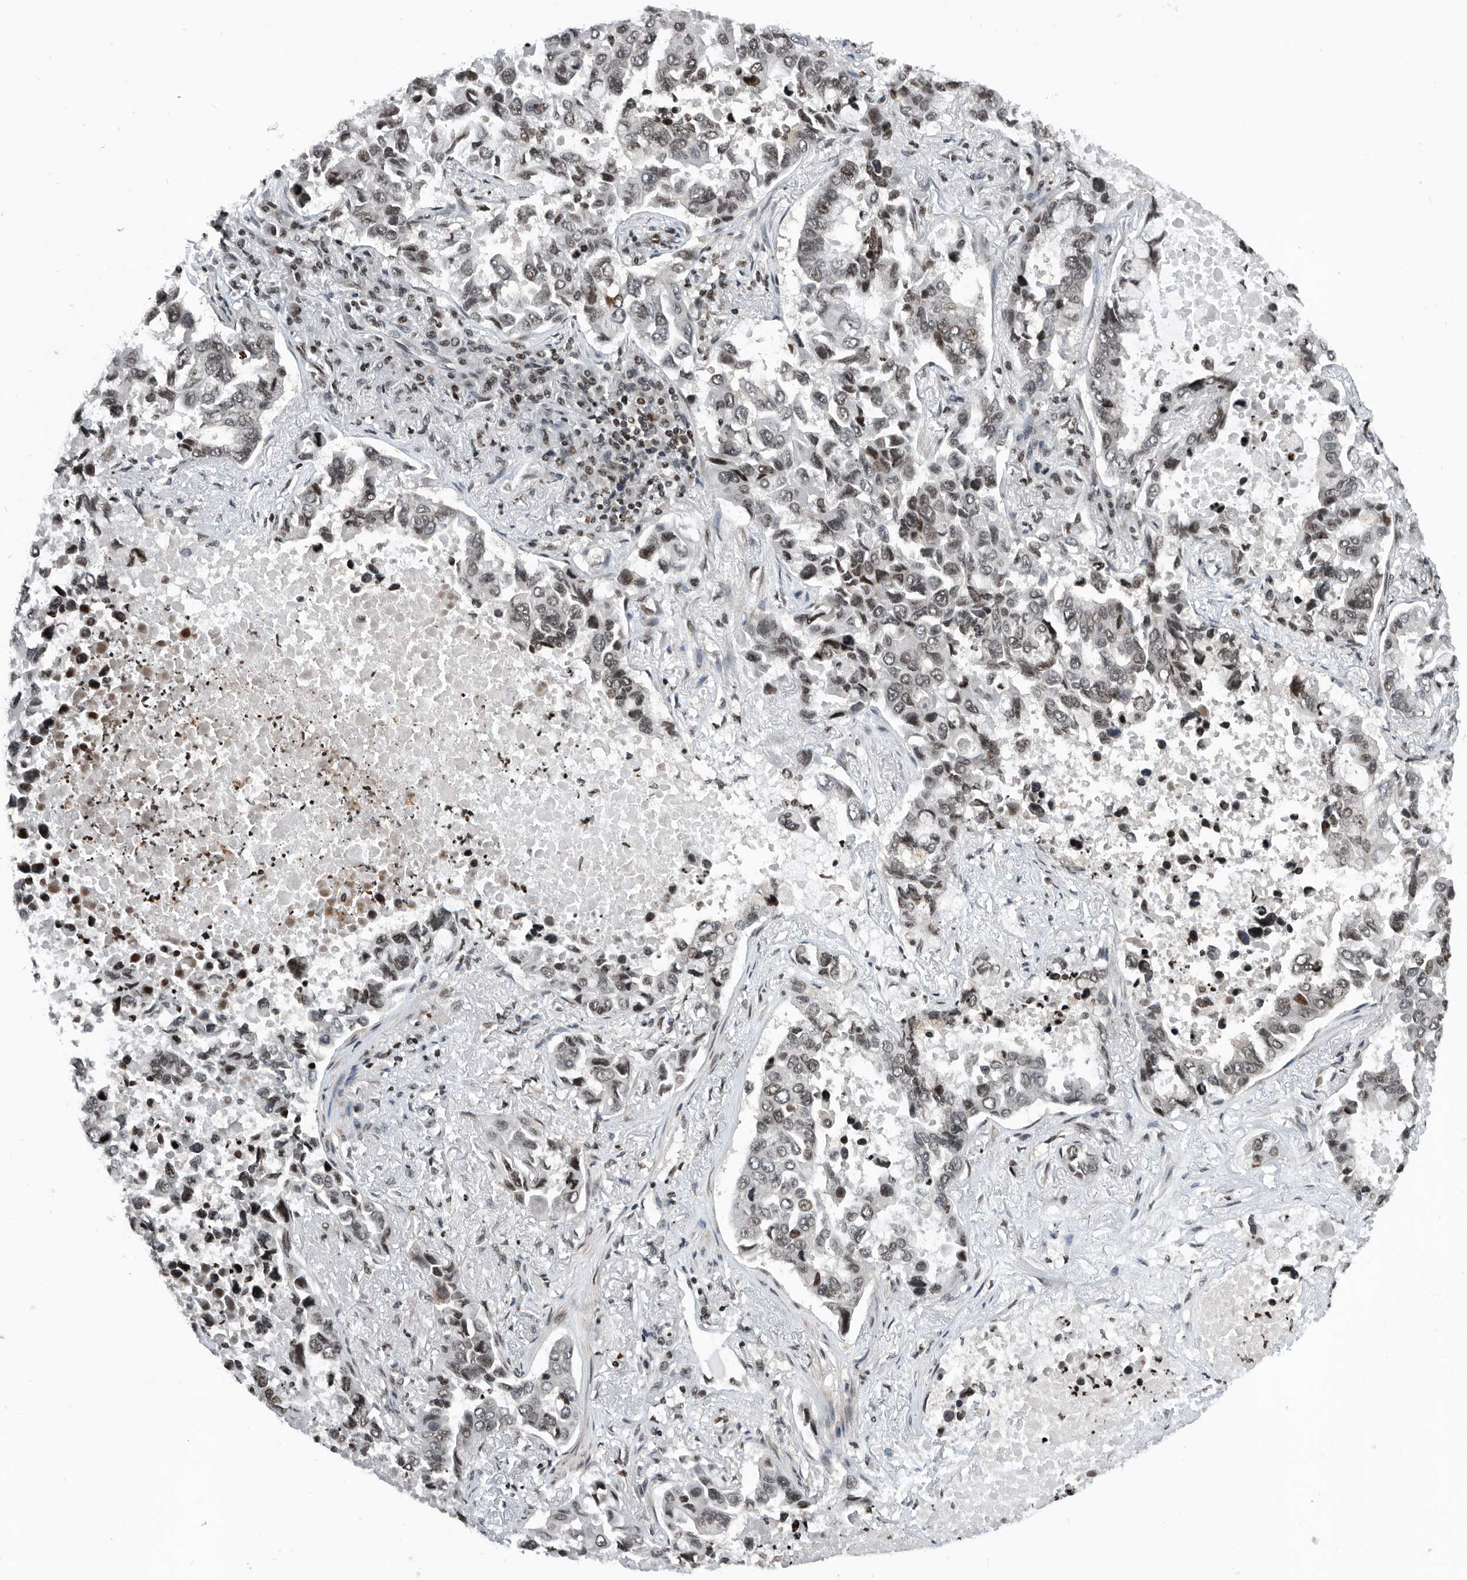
{"staining": {"intensity": "weak", "quantity": "25%-75%", "location": "nuclear"}, "tissue": "lung cancer", "cell_type": "Tumor cells", "image_type": "cancer", "snomed": [{"axis": "morphology", "description": "Adenocarcinoma, NOS"}, {"axis": "topography", "description": "Lung"}], "caption": "Brown immunohistochemical staining in human adenocarcinoma (lung) demonstrates weak nuclear staining in approximately 25%-75% of tumor cells. (Stains: DAB in brown, nuclei in blue, Microscopy: brightfield microscopy at high magnification).", "gene": "SNRNP48", "patient": {"sex": "male", "age": 64}}